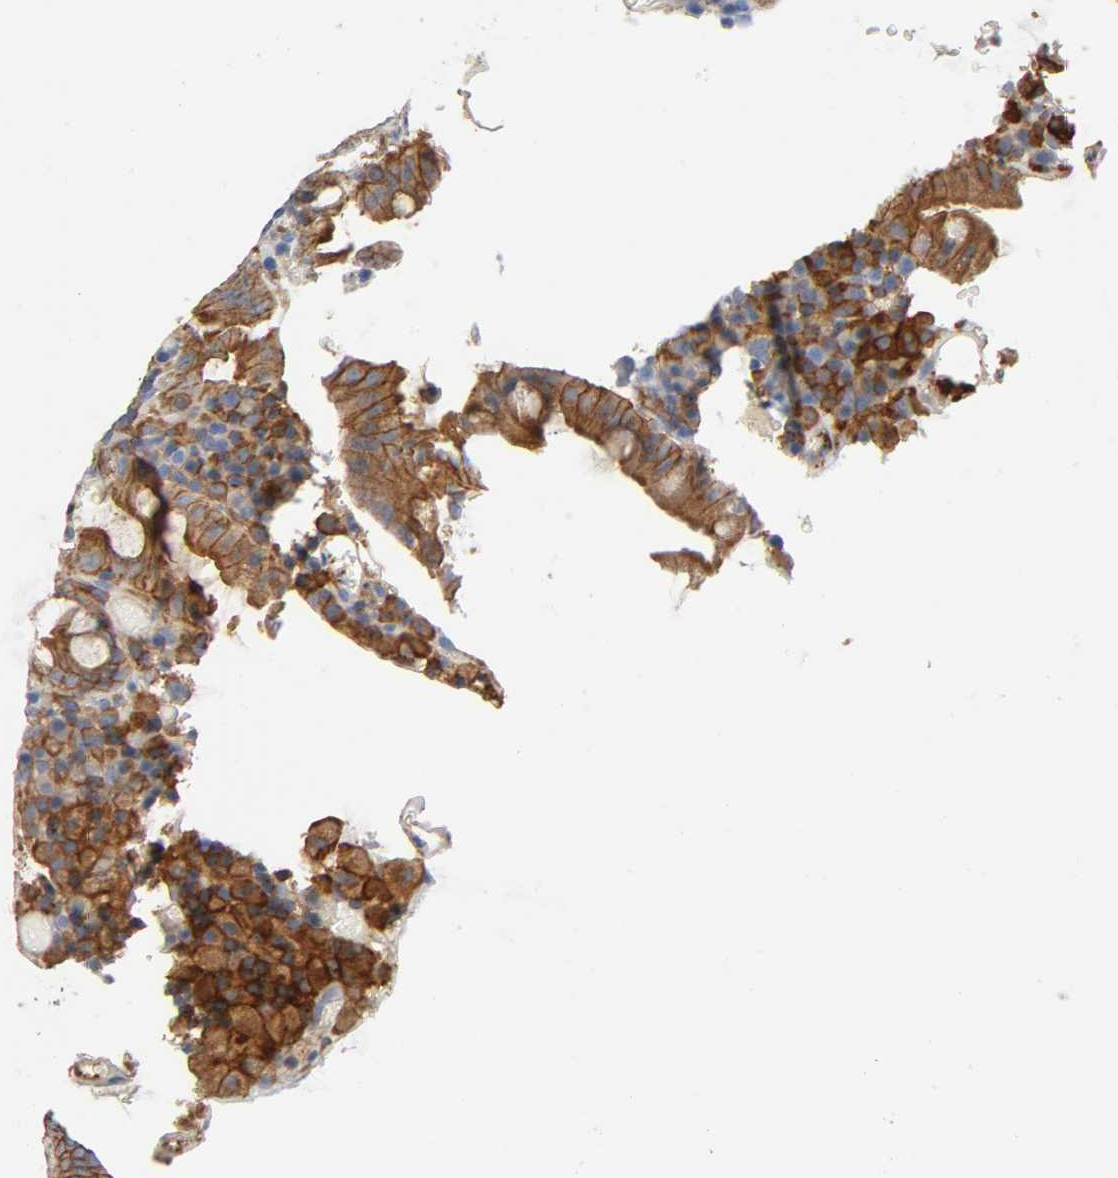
{"staining": {"intensity": "moderate", "quantity": ">75%", "location": "cytoplasmic/membranous"}, "tissue": "colorectal cancer", "cell_type": "Tumor cells", "image_type": "cancer", "snomed": [{"axis": "morphology", "description": "Normal tissue, NOS"}, {"axis": "morphology", "description": "Adenocarcinoma, NOS"}, {"axis": "topography", "description": "Colon"}], "caption": "Brown immunohistochemical staining in human colorectal cancer exhibits moderate cytoplasmic/membranous positivity in about >75% of tumor cells.", "gene": "SRC", "patient": {"sex": "female", "age": 78}}